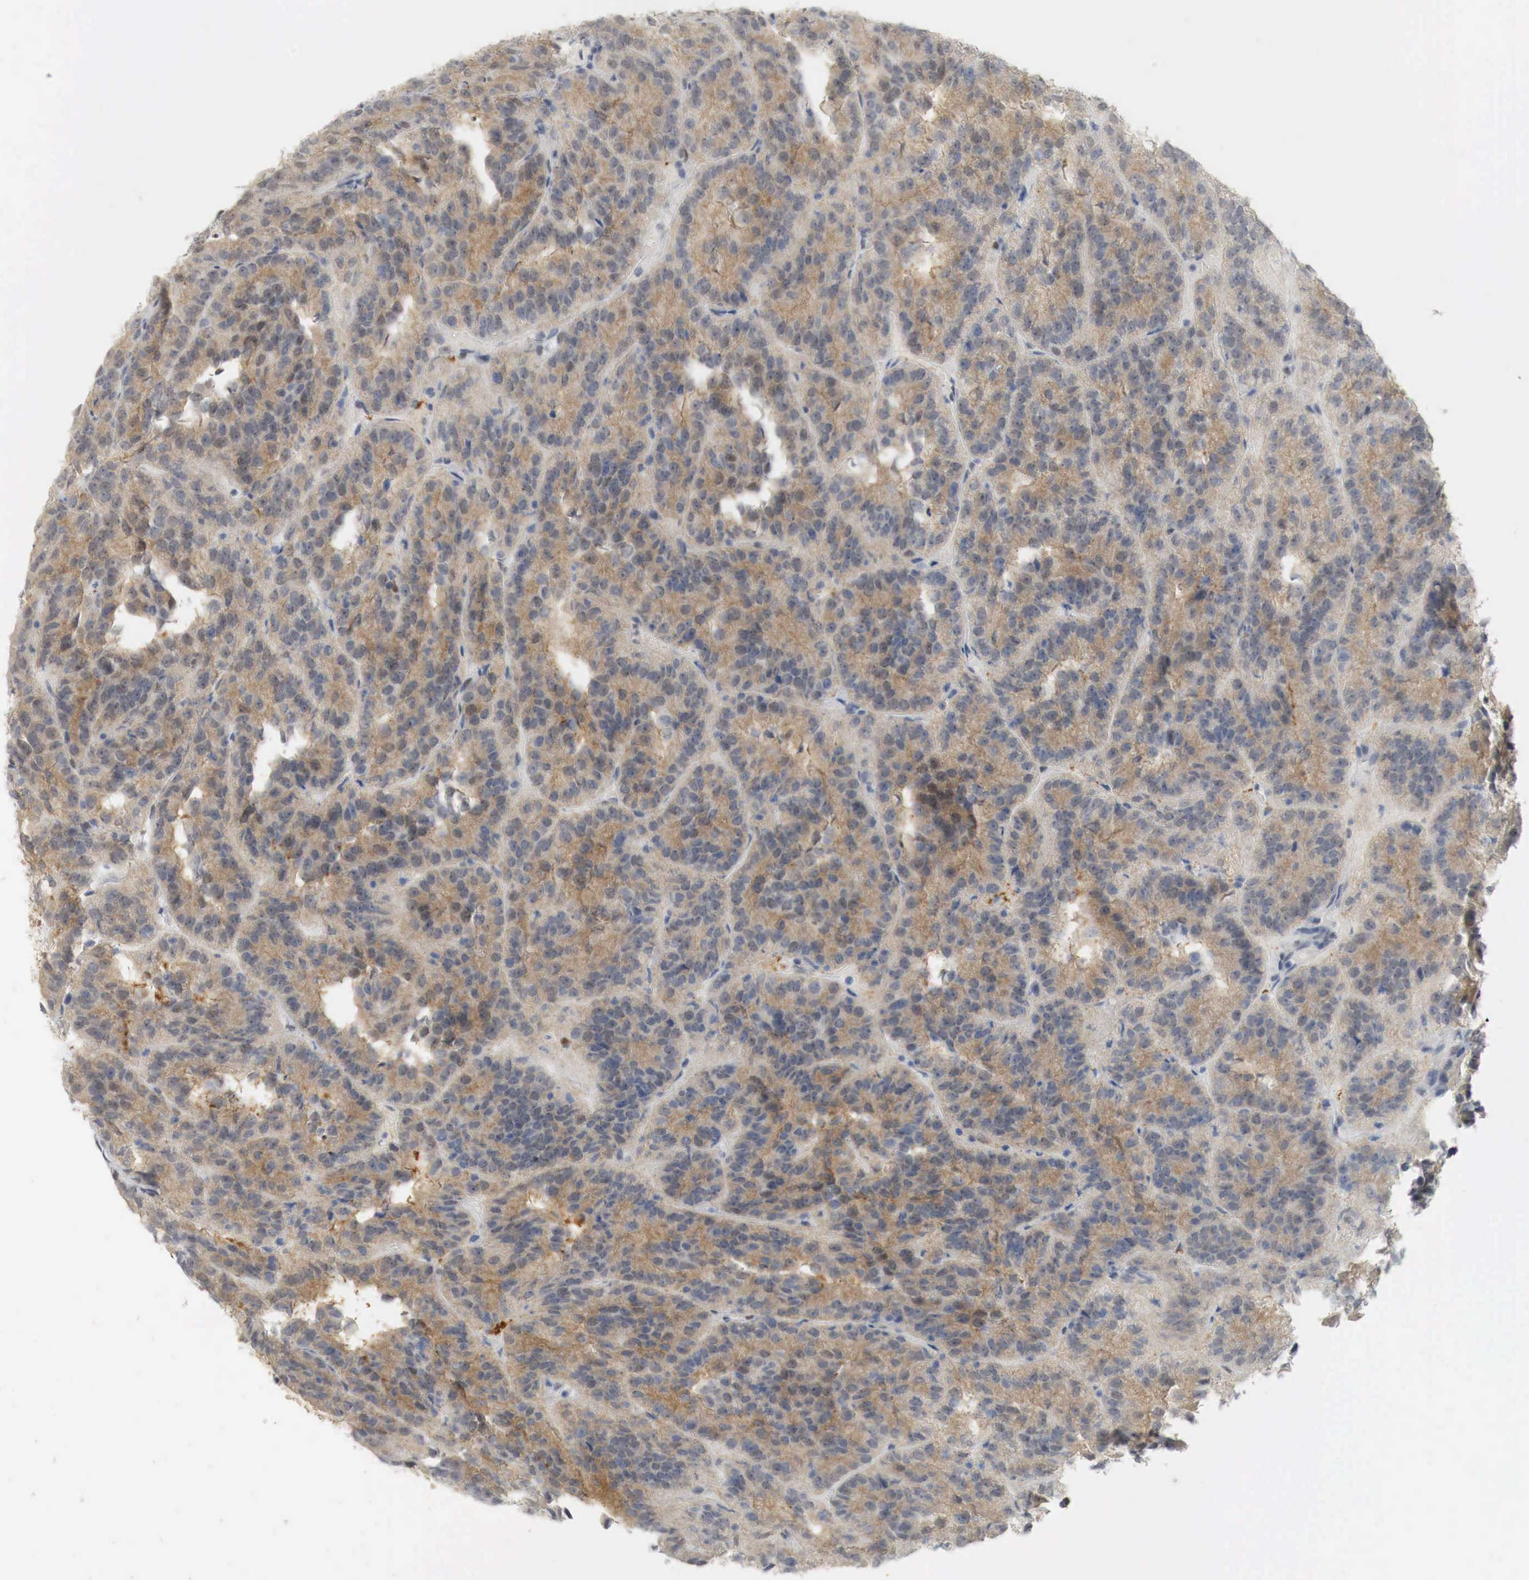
{"staining": {"intensity": "moderate", "quantity": "25%-75%", "location": "cytoplasmic/membranous,nuclear"}, "tissue": "renal cancer", "cell_type": "Tumor cells", "image_type": "cancer", "snomed": [{"axis": "morphology", "description": "Adenocarcinoma, NOS"}, {"axis": "topography", "description": "Kidney"}], "caption": "High-power microscopy captured an immunohistochemistry (IHC) photomicrograph of renal cancer (adenocarcinoma), revealing moderate cytoplasmic/membranous and nuclear expression in about 25%-75% of tumor cells. The staining was performed using DAB (3,3'-diaminobenzidine), with brown indicating positive protein expression. Nuclei are stained blue with hematoxylin.", "gene": "MYC", "patient": {"sex": "male", "age": 46}}